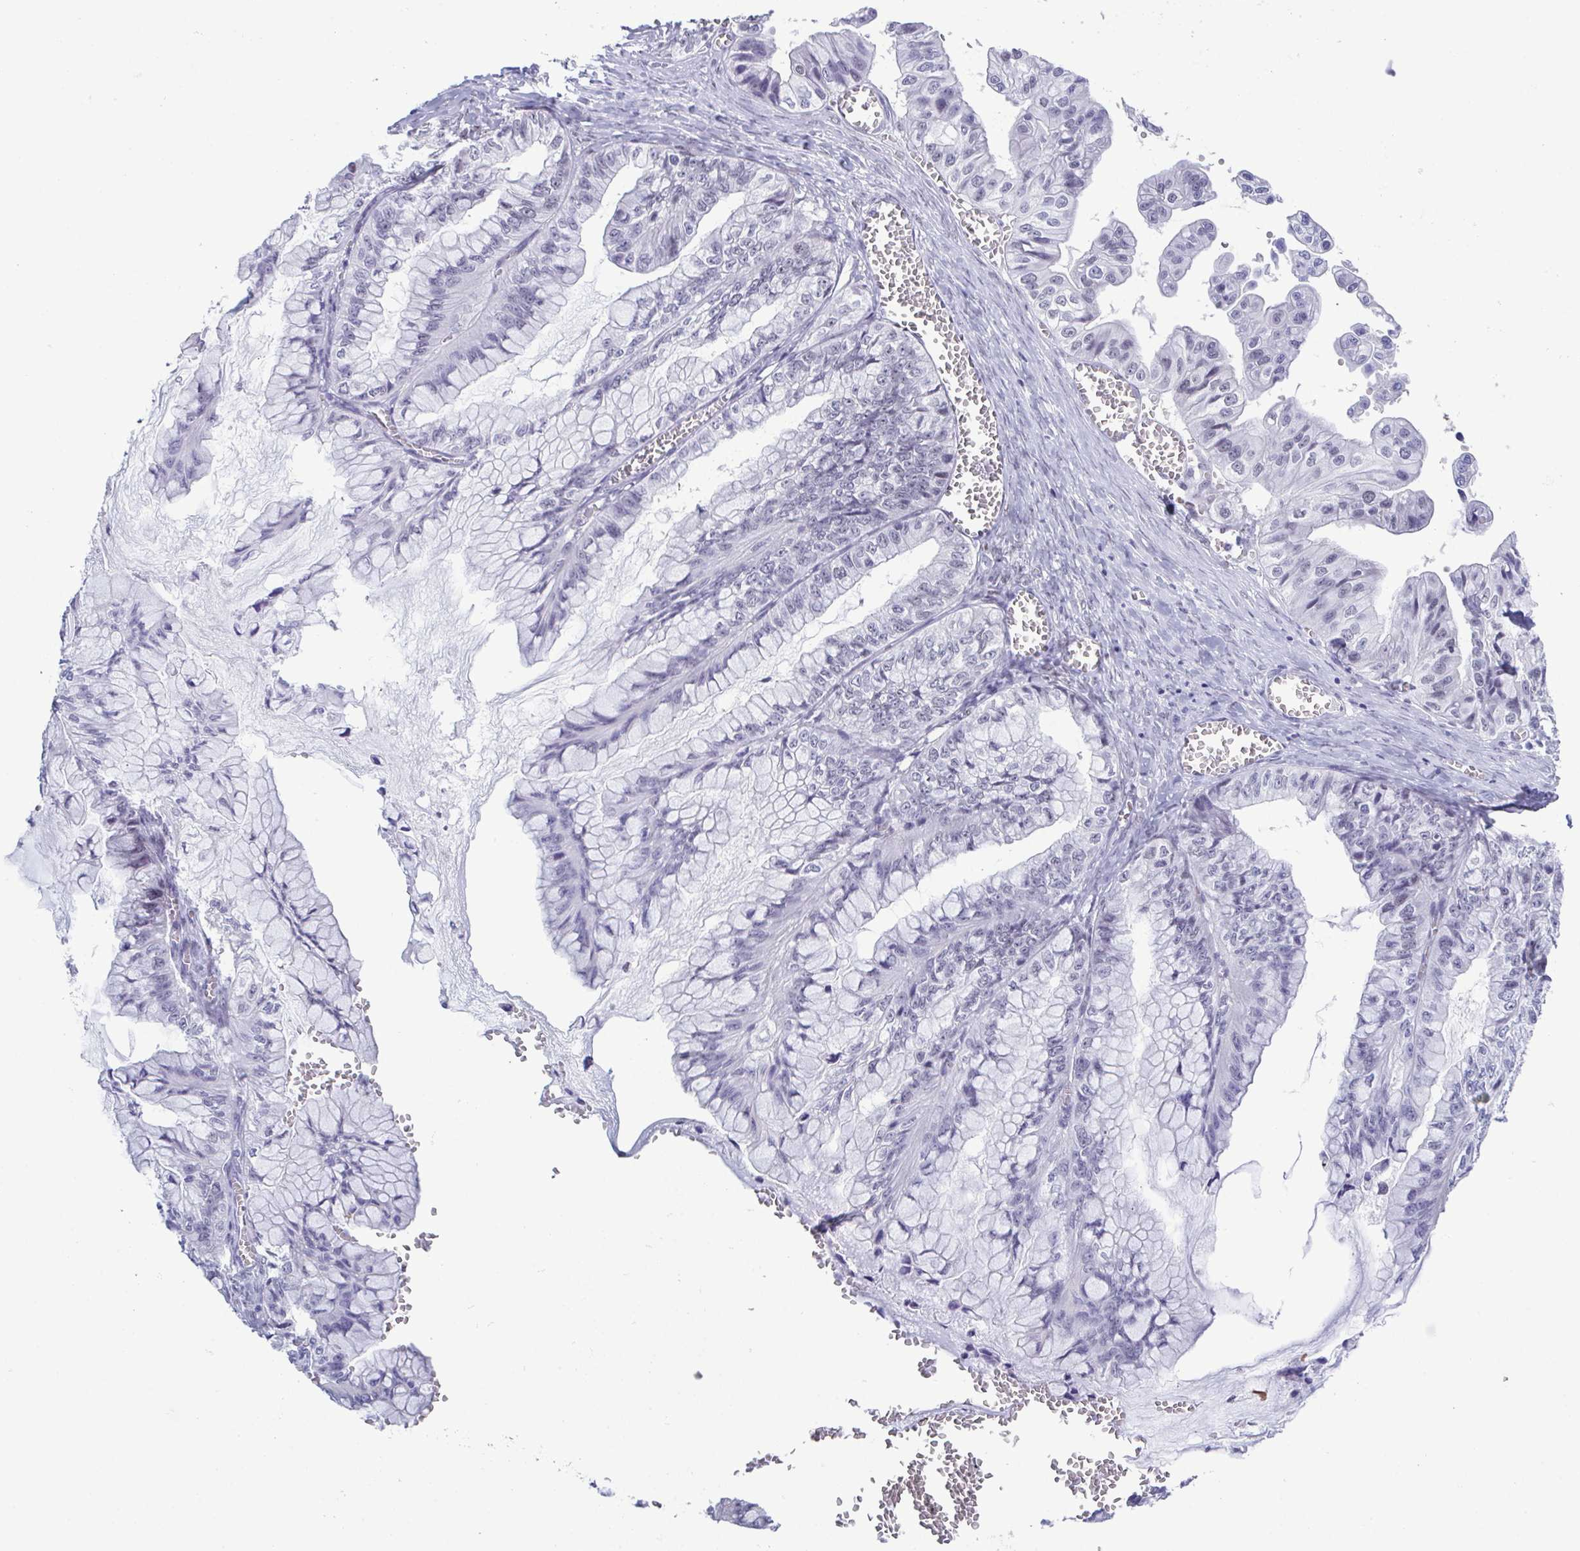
{"staining": {"intensity": "negative", "quantity": "none", "location": "none"}, "tissue": "ovarian cancer", "cell_type": "Tumor cells", "image_type": "cancer", "snomed": [{"axis": "morphology", "description": "Cystadenocarcinoma, mucinous, NOS"}, {"axis": "topography", "description": "Ovary"}], "caption": "High magnification brightfield microscopy of ovarian mucinous cystadenocarcinoma stained with DAB (3,3'-diaminobenzidine) (brown) and counterstained with hematoxylin (blue): tumor cells show no significant staining. Brightfield microscopy of immunohistochemistry (IHC) stained with DAB (brown) and hematoxylin (blue), captured at high magnification.", "gene": "SUGP2", "patient": {"sex": "female", "age": 72}}